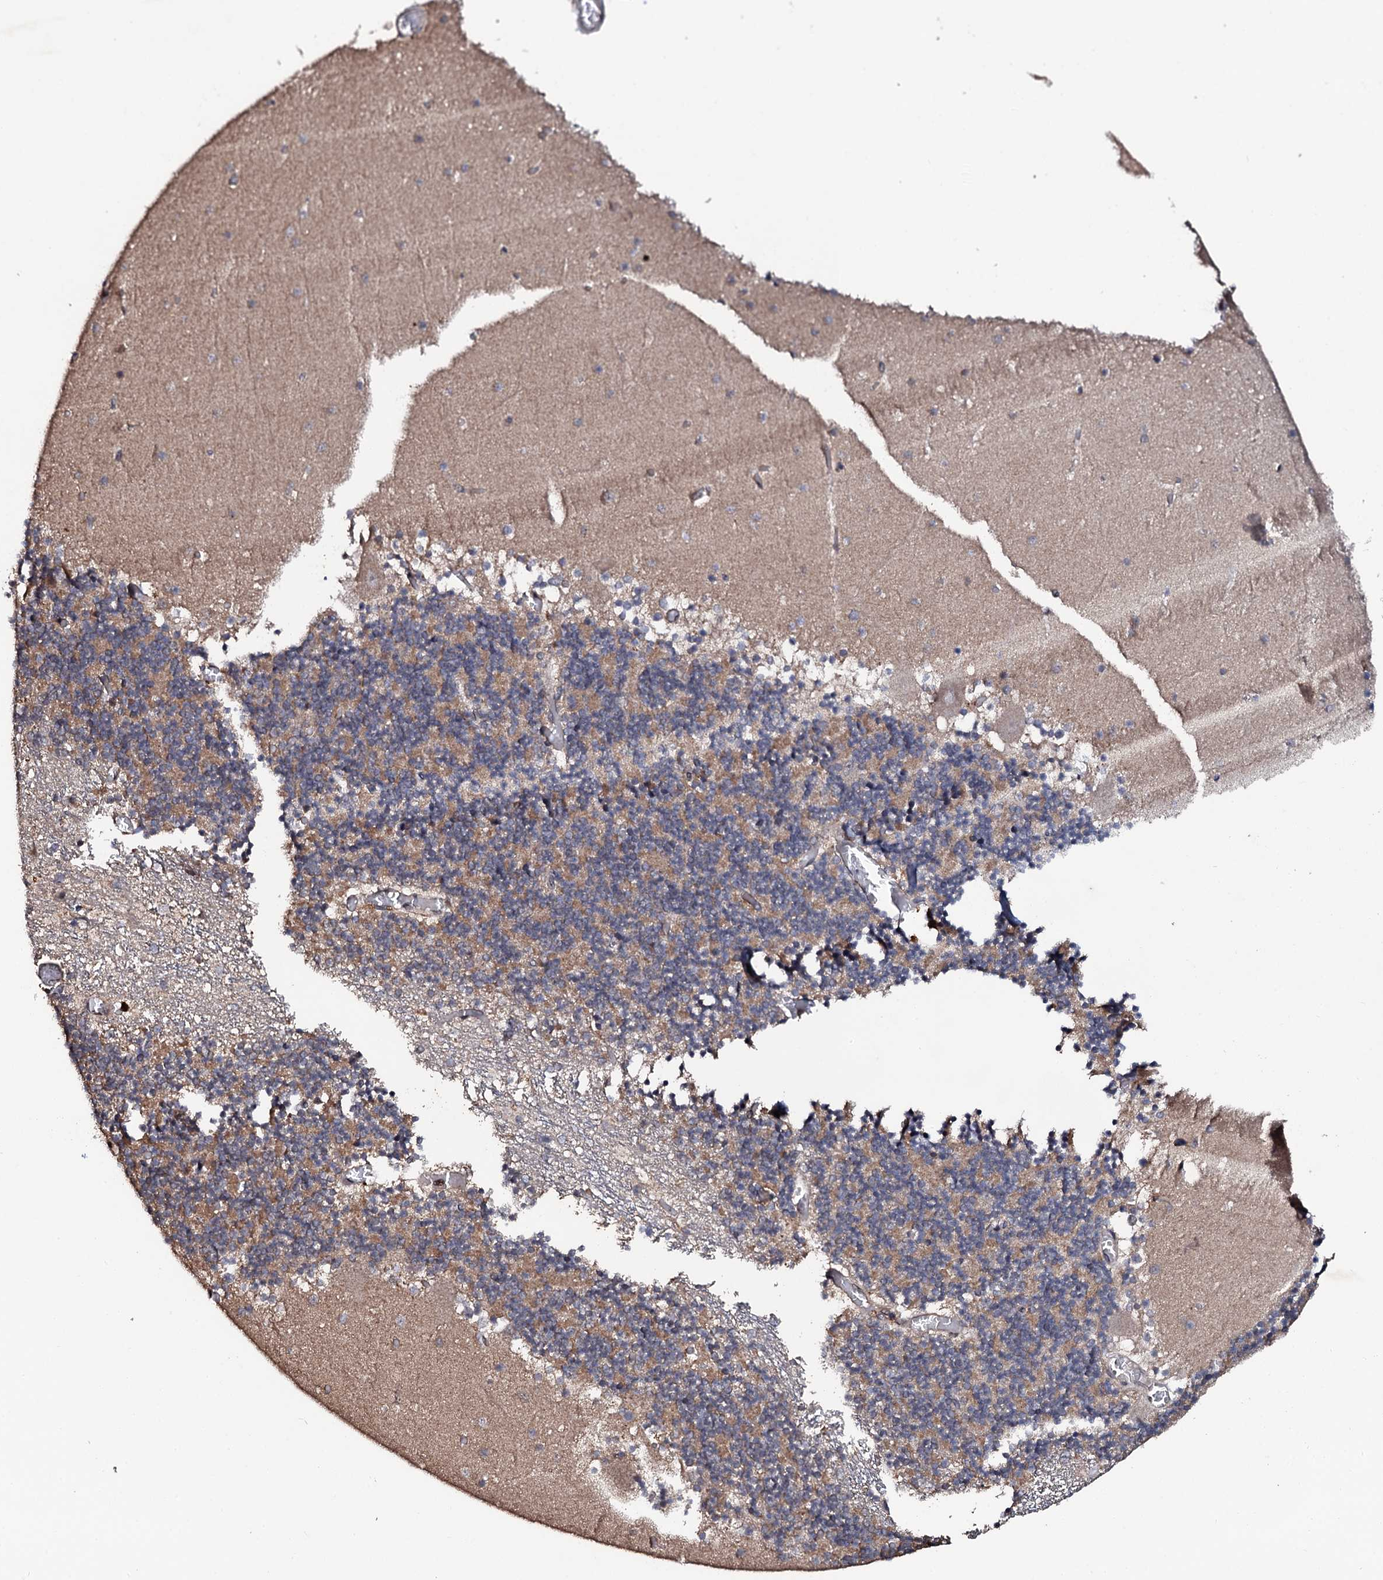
{"staining": {"intensity": "moderate", "quantity": "25%-75%", "location": "cytoplasmic/membranous"}, "tissue": "cerebellum", "cell_type": "Cells in granular layer", "image_type": "normal", "snomed": [{"axis": "morphology", "description": "Normal tissue, NOS"}, {"axis": "topography", "description": "Cerebellum"}], "caption": "Cells in granular layer reveal moderate cytoplasmic/membranous positivity in approximately 25%-75% of cells in unremarkable cerebellum.", "gene": "FAM111A", "patient": {"sex": "female", "age": 28}}